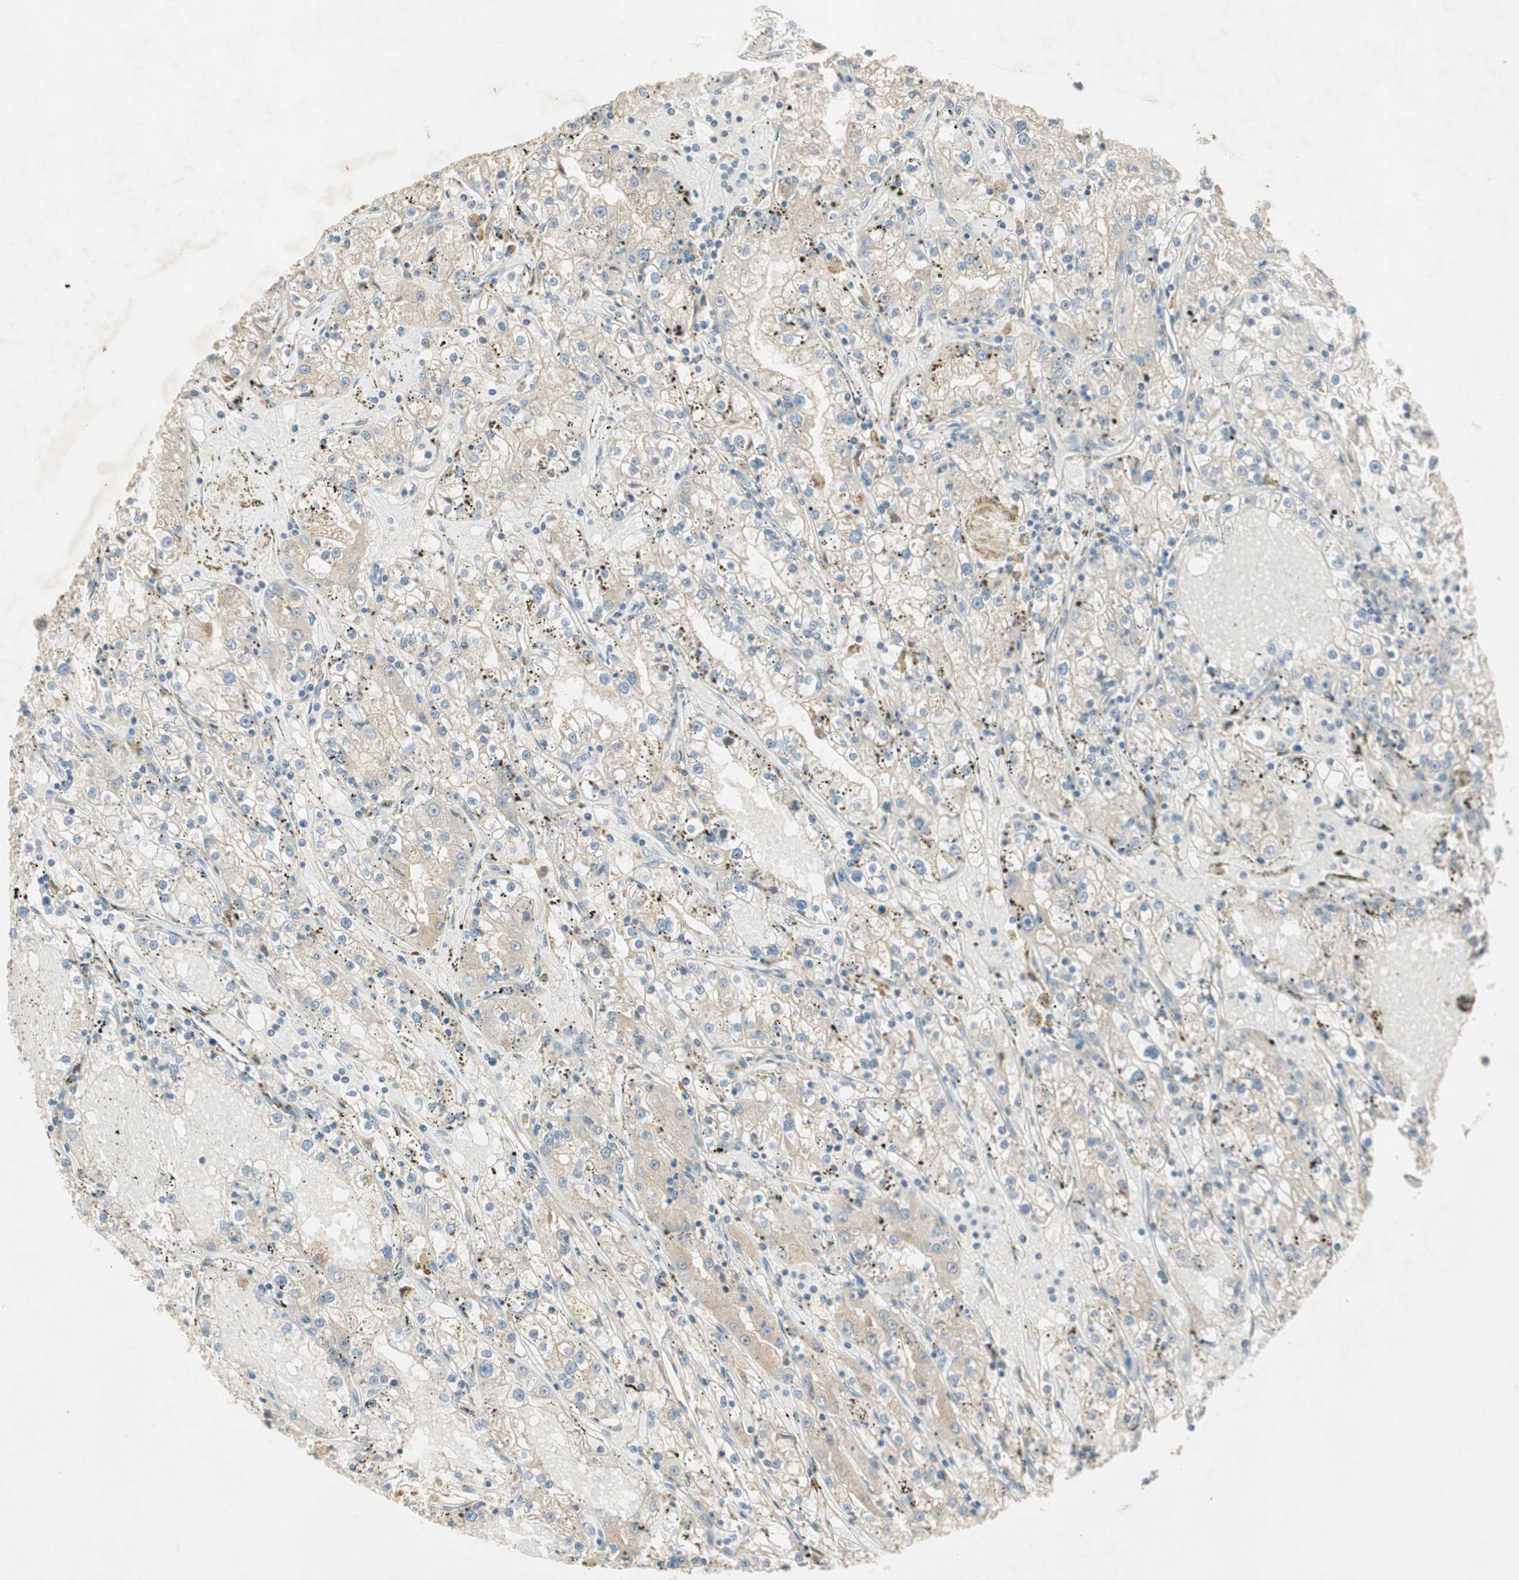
{"staining": {"intensity": "negative", "quantity": "none", "location": "none"}, "tissue": "renal cancer", "cell_type": "Tumor cells", "image_type": "cancer", "snomed": [{"axis": "morphology", "description": "Adenocarcinoma, NOS"}, {"axis": "topography", "description": "Kidney"}], "caption": "There is no significant expression in tumor cells of renal adenocarcinoma.", "gene": "RNGTT", "patient": {"sex": "male", "age": 56}}